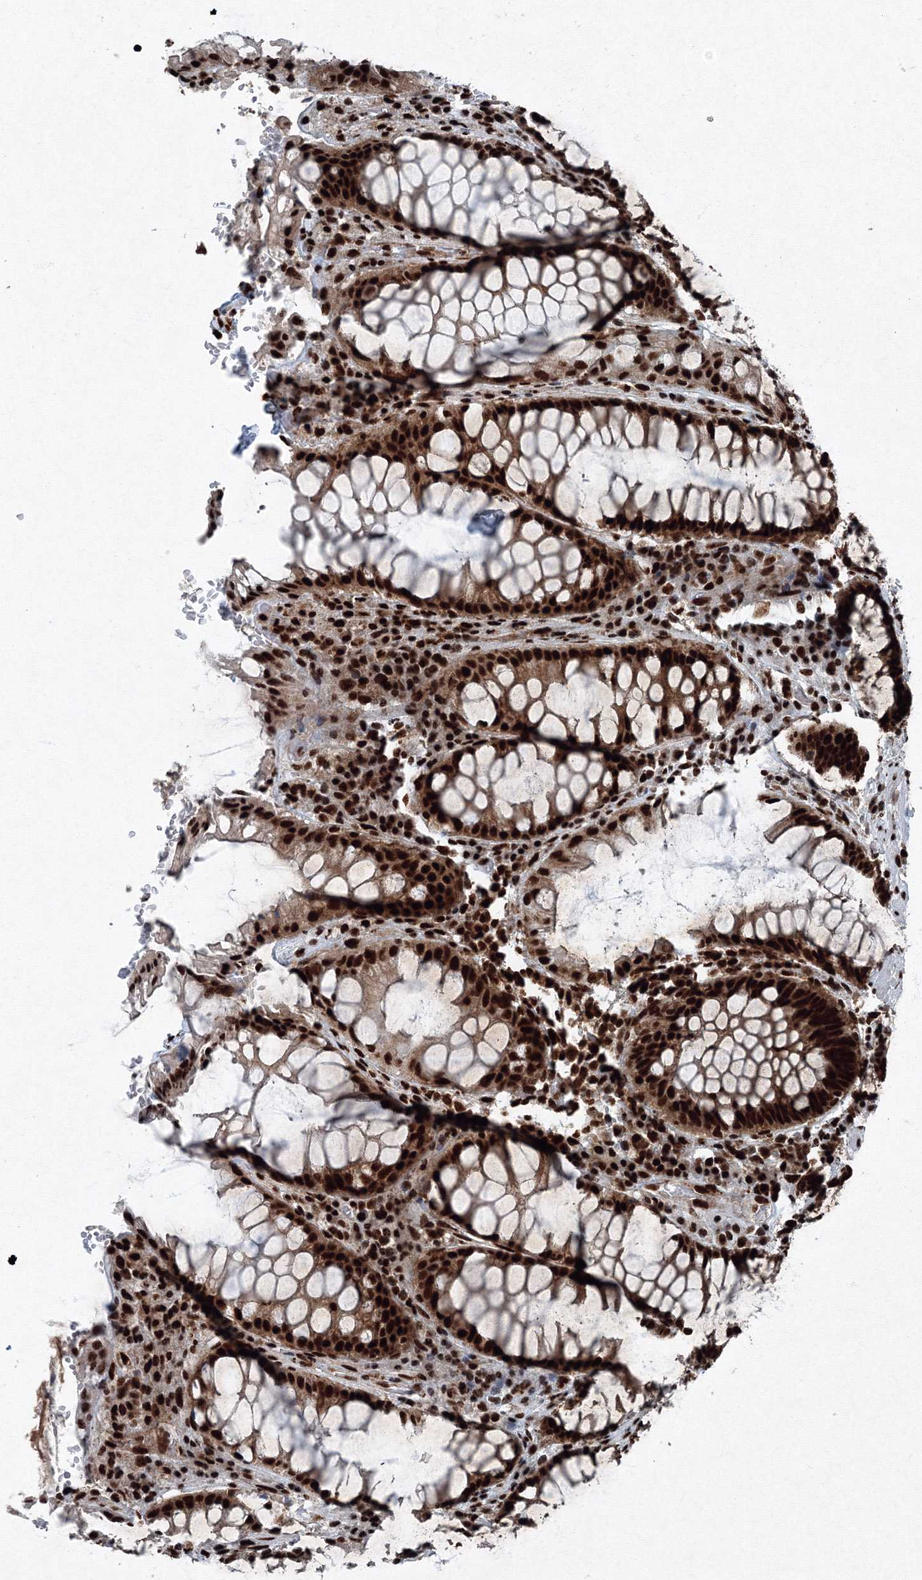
{"staining": {"intensity": "strong", "quantity": ">75%", "location": "nuclear"}, "tissue": "rectum", "cell_type": "Glandular cells", "image_type": "normal", "snomed": [{"axis": "morphology", "description": "Normal tissue, NOS"}, {"axis": "topography", "description": "Rectum"}], "caption": "A high-resolution micrograph shows IHC staining of benign rectum, which shows strong nuclear staining in about >75% of glandular cells. (DAB (3,3'-diaminobenzidine) IHC, brown staining for protein, blue staining for nuclei).", "gene": "SNRPC", "patient": {"sex": "male", "age": 64}}